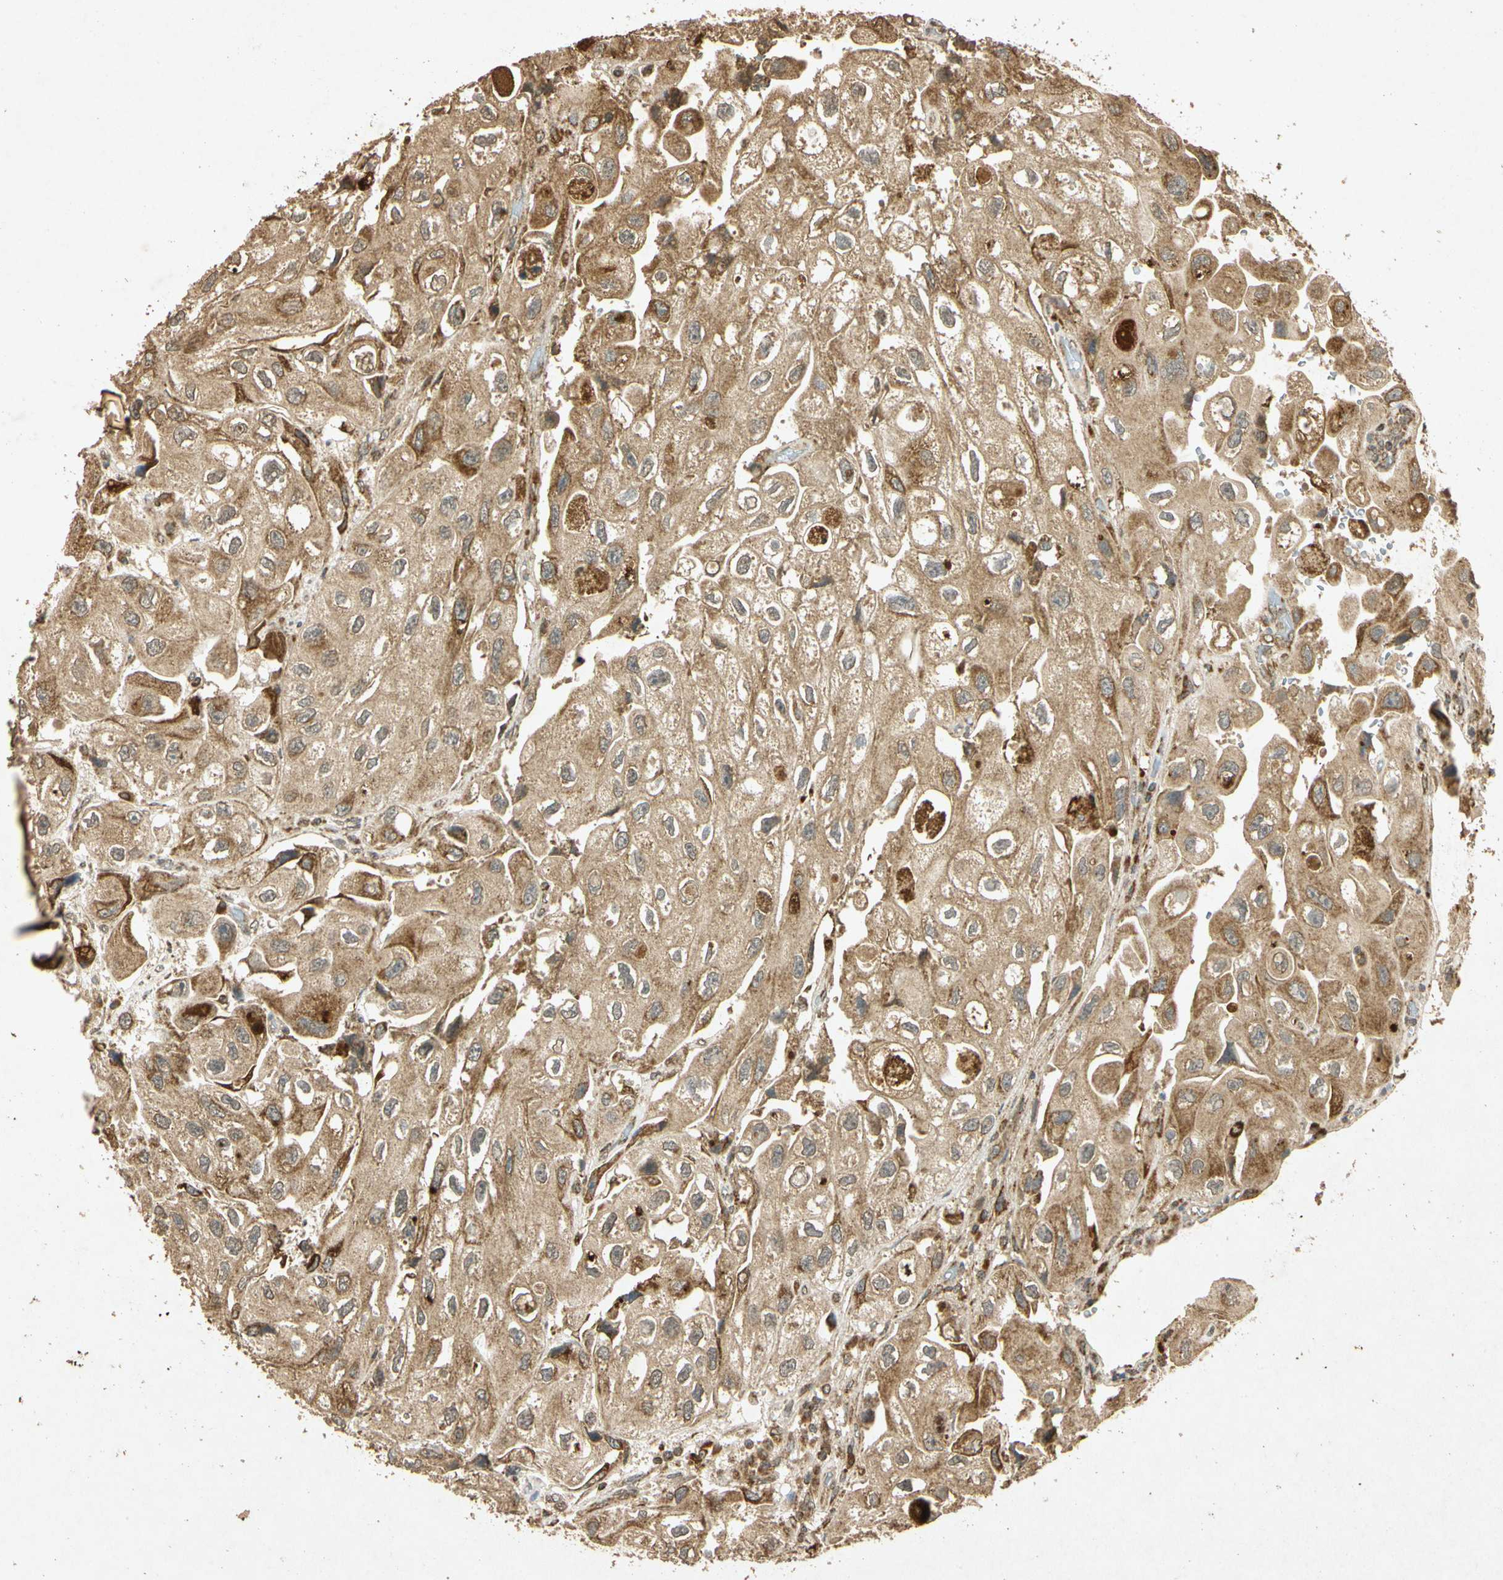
{"staining": {"intensity": "moderate", "quantity": ">75%", "location": "cytoplasmic/membranous"}, "tissue": "urothelial cancer", "cell_type": "Tumor cells", "image_type": "cancer", "snomed": [{"axis": "morphology", "description": "Urothelial carcinoma, High grade"}, {"axis": "topography", "description": "Urinary bladder"}], "caption": "High-grade urothelial carcinoma stained with a brown dye displays moderate cytoplasmic/membranous positive expression in approximately >75% of tumor cells.", "gene": "PRDX3", "patient": {"sex": "female", "age": 64}}